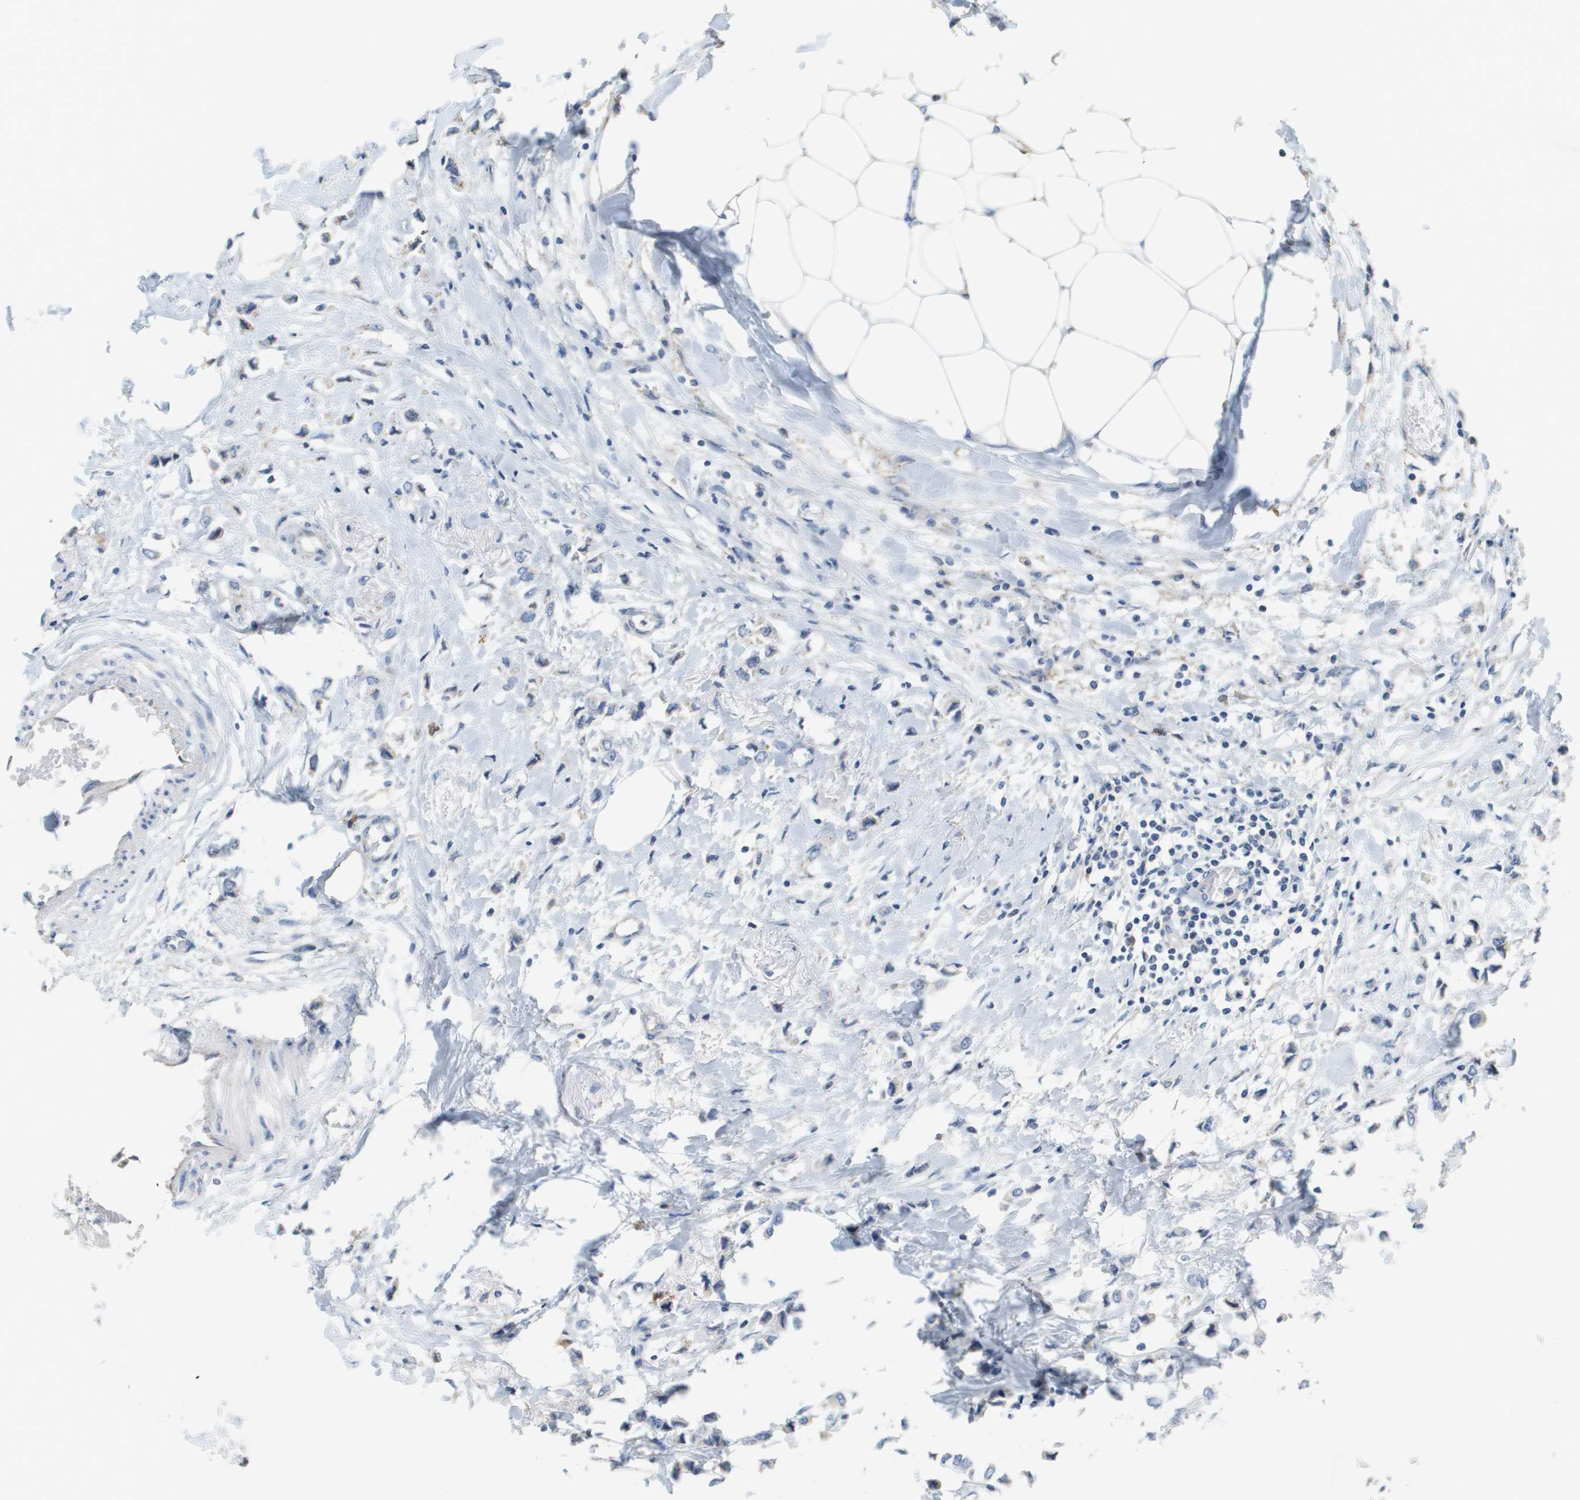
{"staining": {"intensity": "negative", "quantity": "none", "location": "none"}, "tissue": "breast cancer", "cell_type": "Tumor cells", "image_type": "cancer", "snomed": [{"axis": "morphology", "description": "Lobular carcinoma"}, {"axis": "topography", "description": "Breast"}], "caption": "Human lobular carcinoma (breast) stained for a protein using immunohistochemistry reveals no expression in tumor cells.", "gene": "CASP10", "patient": {"sex": "female", "age": 51}}